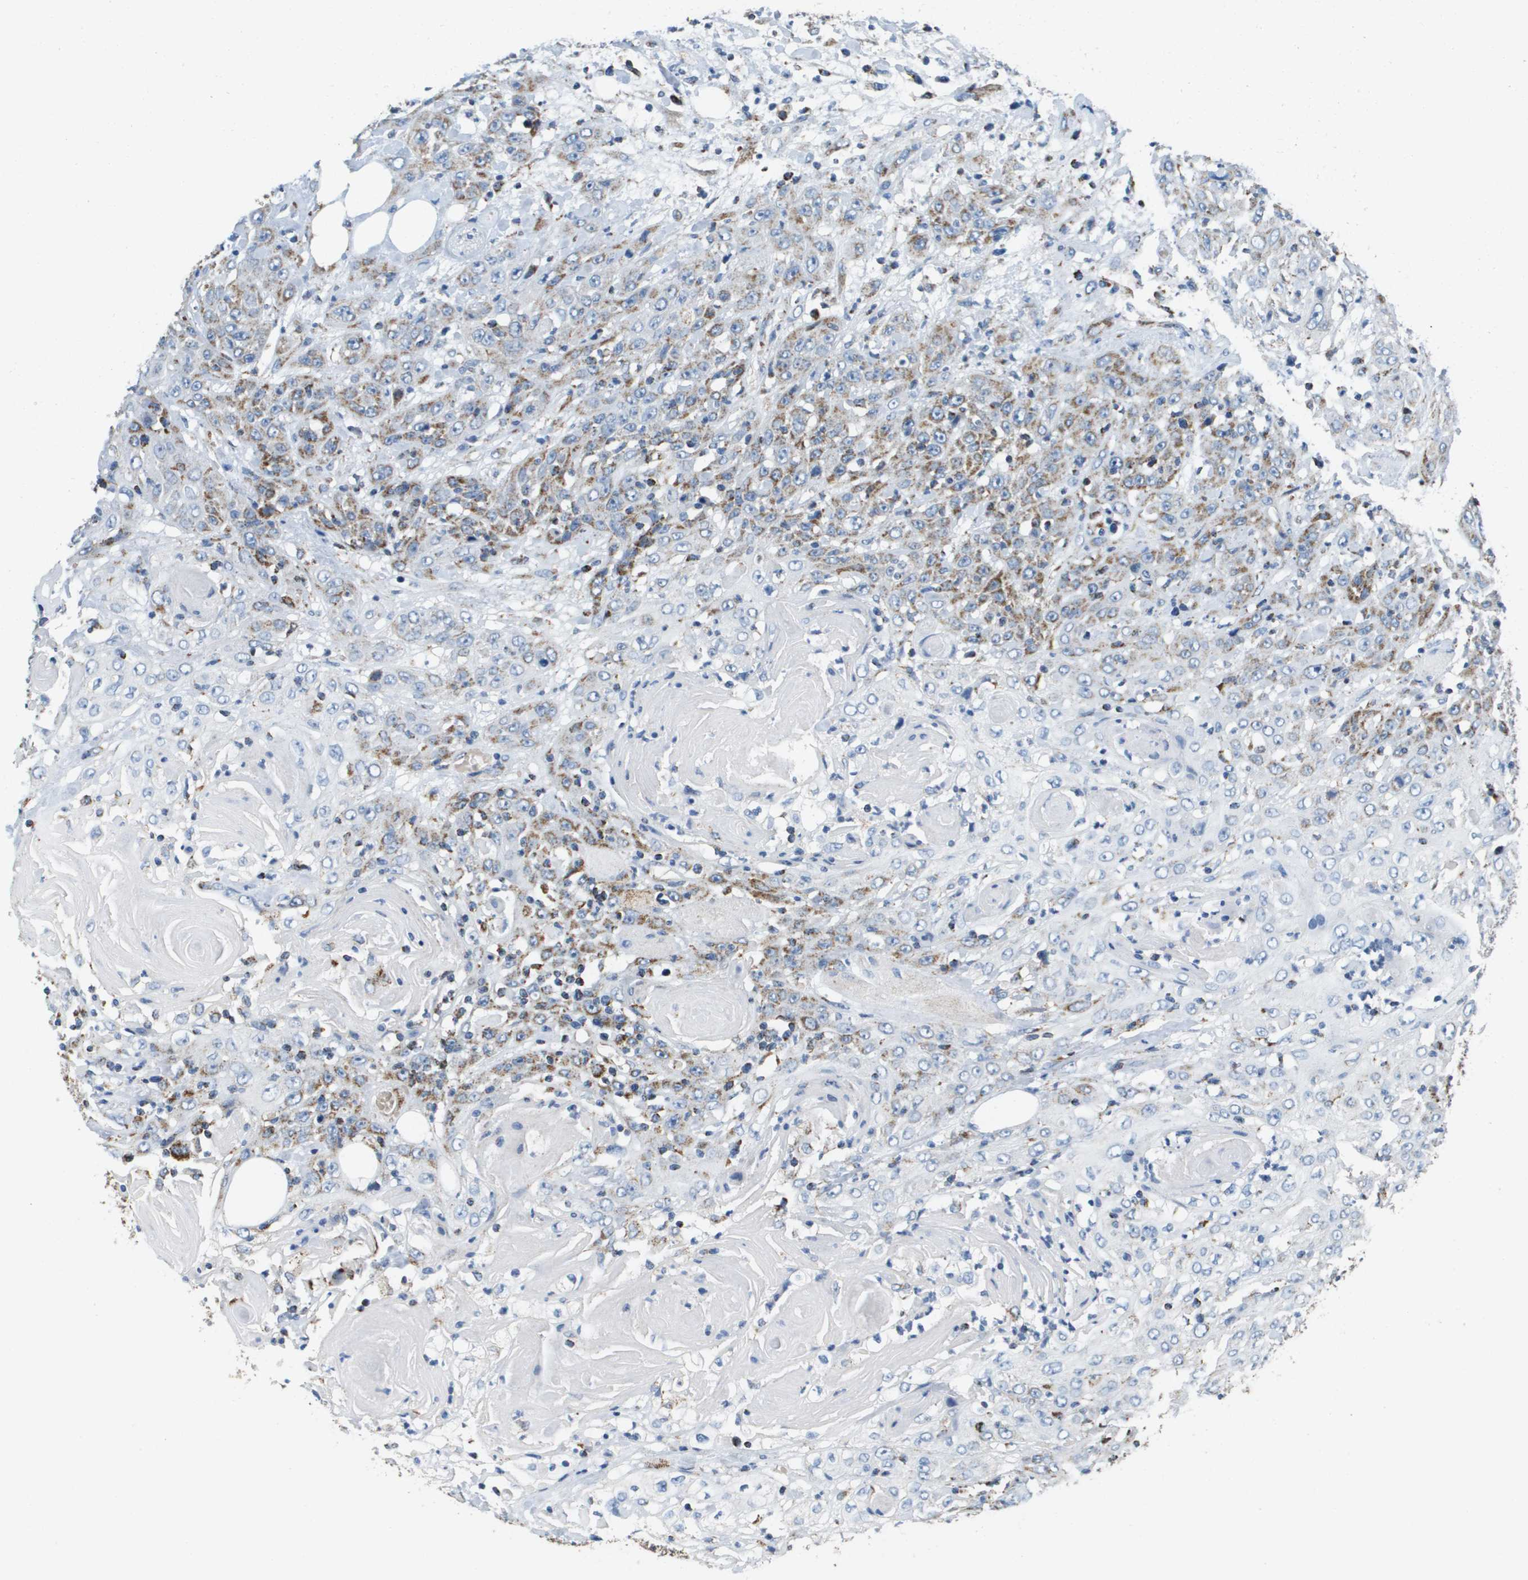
{"staining": {"intensity": "moderate", "quantity": ">75%", "location": "cytoplasmic/membranous"}, "tissue": "head and neck cancer", "cell_type": "Tumor cells", "image_type": "cancer", "snomed": [{"axis": "morphology", "description": "Squamous cell carcinoma, NOS"}, {"axis": "topography", "description": "Head-Neck"}], "caption": "Protein expression analysis of head and neck cancer (squamous cell carcinoma) shows moderate cytoplasmic/membranous staining in approximately >75% of tumor cells.", "gene": "ATP5F1B", "patient": {"sex": "female", "age": 84}}